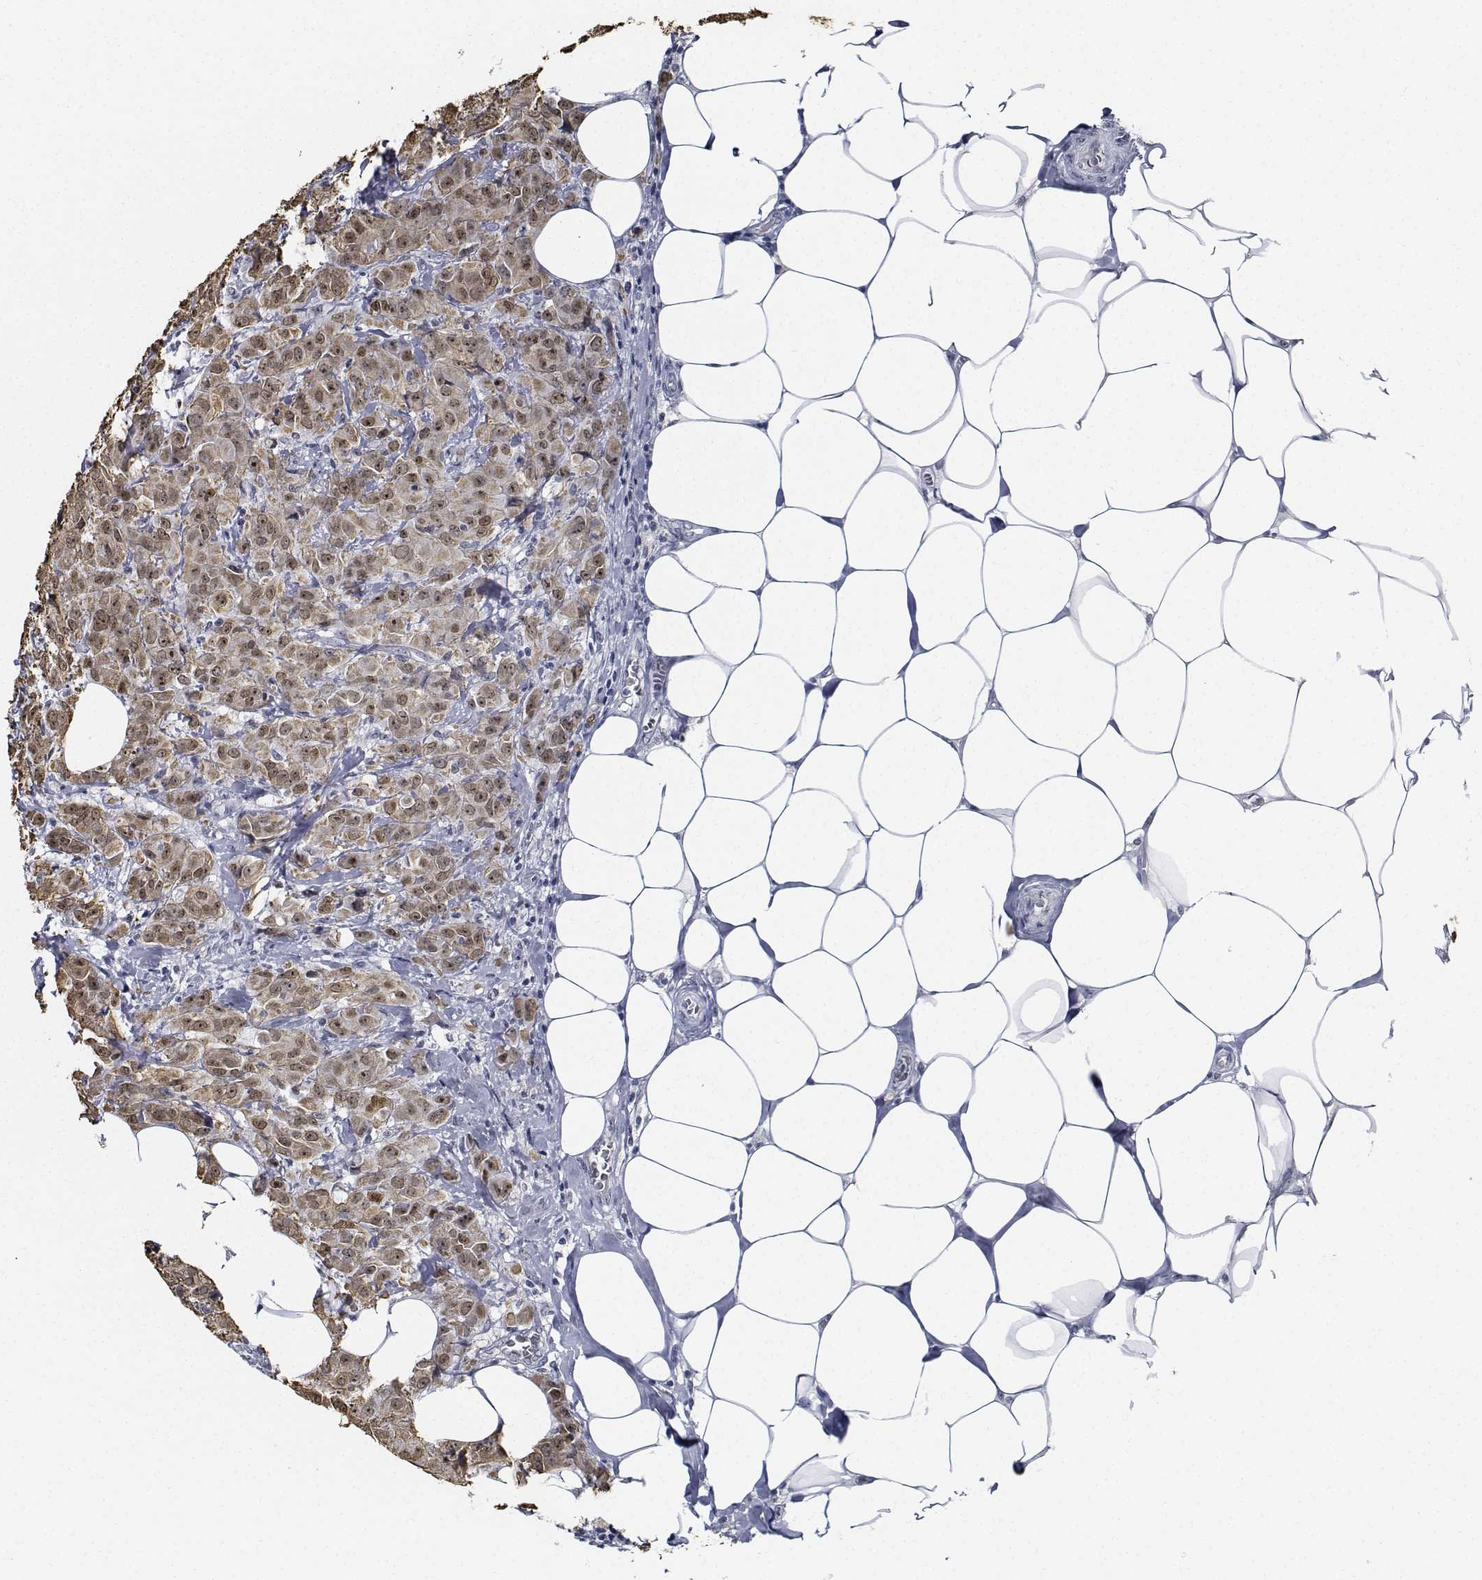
{"staining": {"intensity": "moderate", "quantity": ">75%", "location": "nuclear"}, "tissue": "breast cancer", "cell_type": "Tumor cells", "image_type": "cancer", "snomed": [{"axis": "morphology", "description": "Normal tissue, NOS"}, {"axis": "morphology", "description": "Duct carcinoma"}, {"axis": "topography", "description": "Breast"}], "caption": "High-magnification brightfield microscopy of breast cancer stained with DAB (3,3'-diaminobenzidine) (brown) and counterstained with hematoxylin (blue). tumor cells exhibit moderate nuclear staining is present in approximately>75% of cells. (Brightfield microscopy of DAB IHC at high magnification).", "gene": "NVL", "patient": {"sex": "female", "age": 43}}